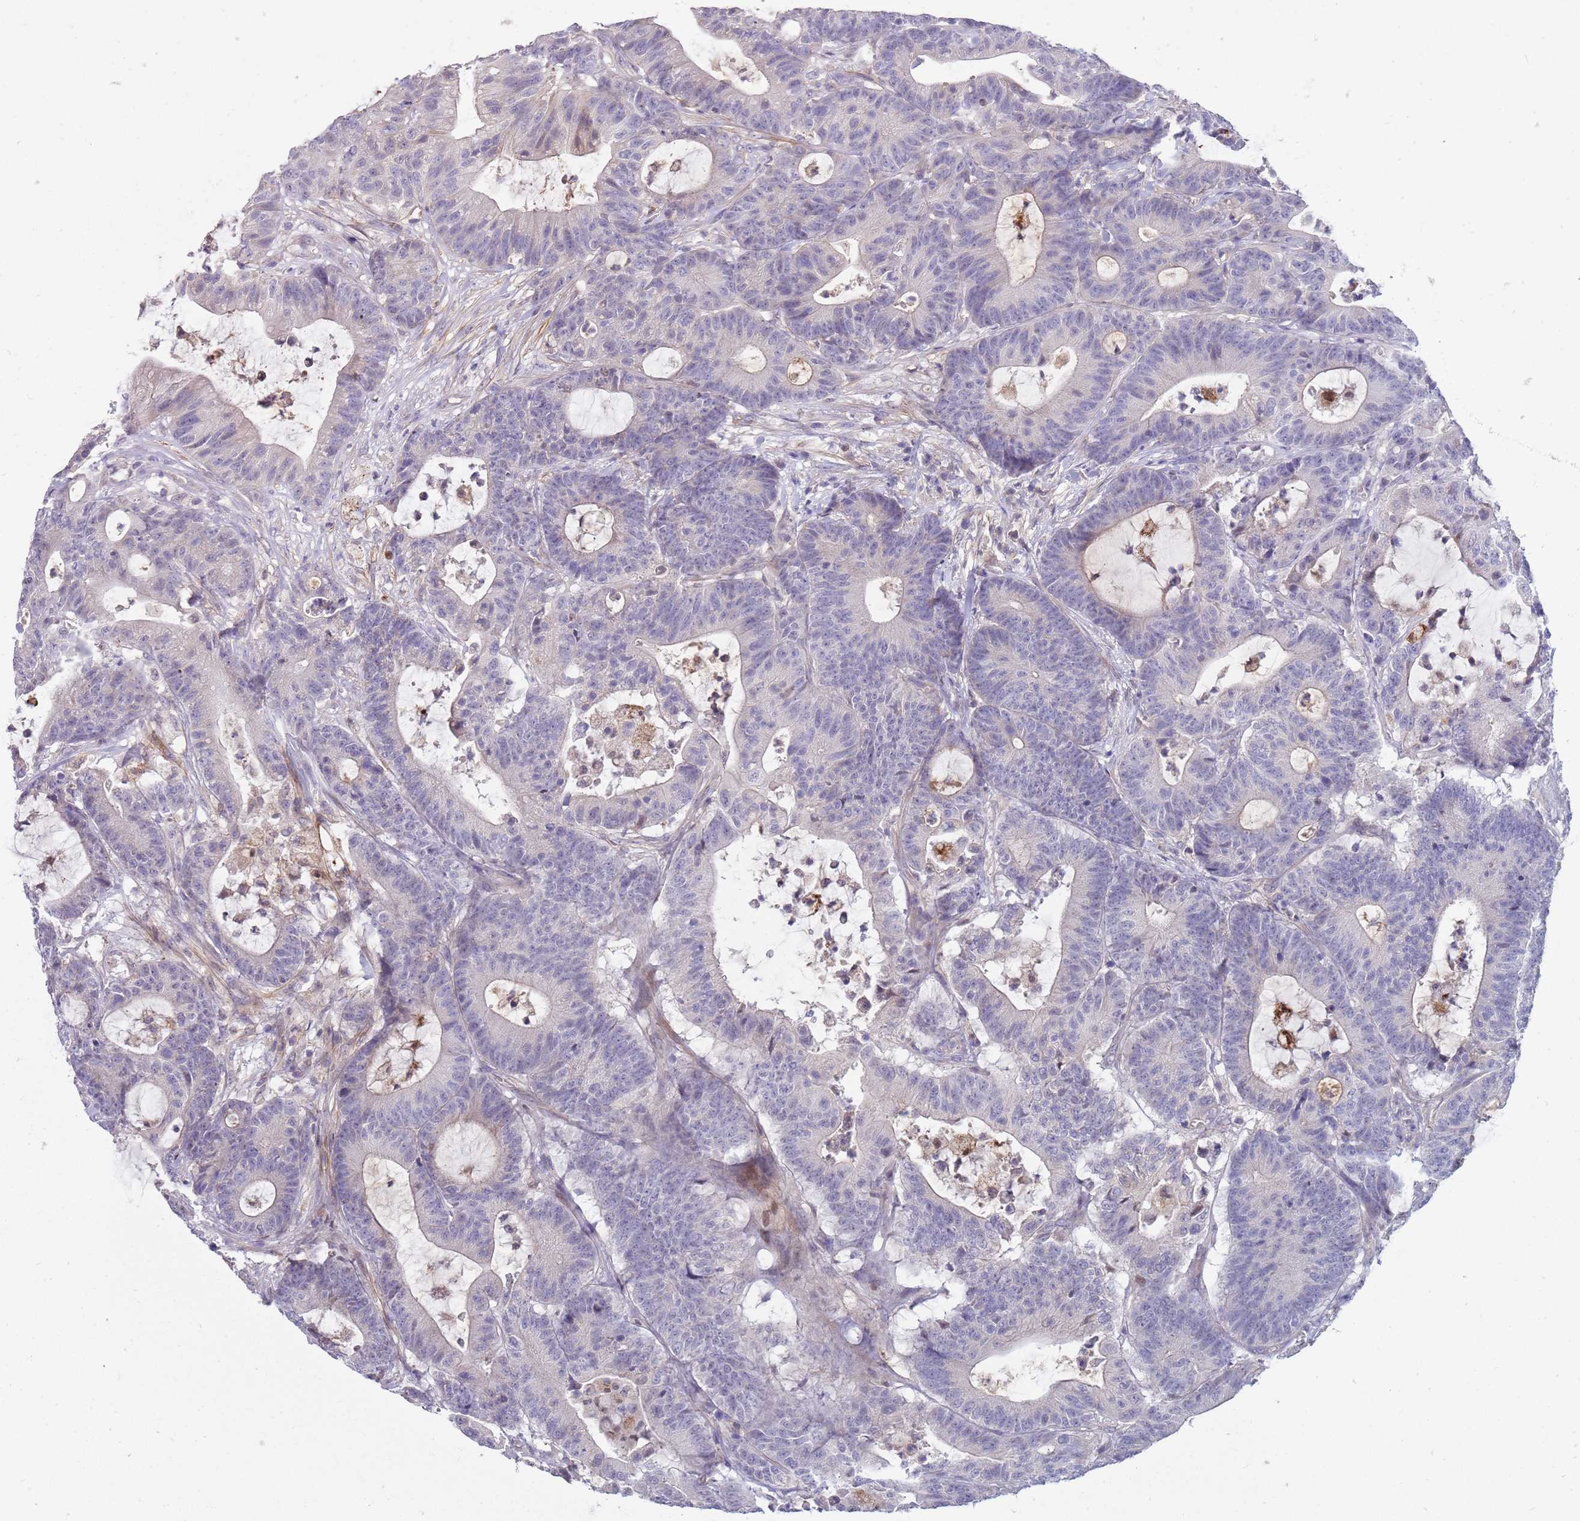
{"staining": {"intensity": "negative", "quantity": "none", "location": "none"}, "tissue": "colorectal cancer", "cell_type": "Tumor cells", "image_type": "cancer", "snomed": [{"axis": "morphology", "description": "Adenocarcinoma, NOS"}, {"axis": "topography", "description": "Colon"}], "caption": "The image reveals no significant staining in tumor cells of adenocarcinoma (colorectal).", "gene": "STK25", "patient": {"sex": "female", "age": 84}}